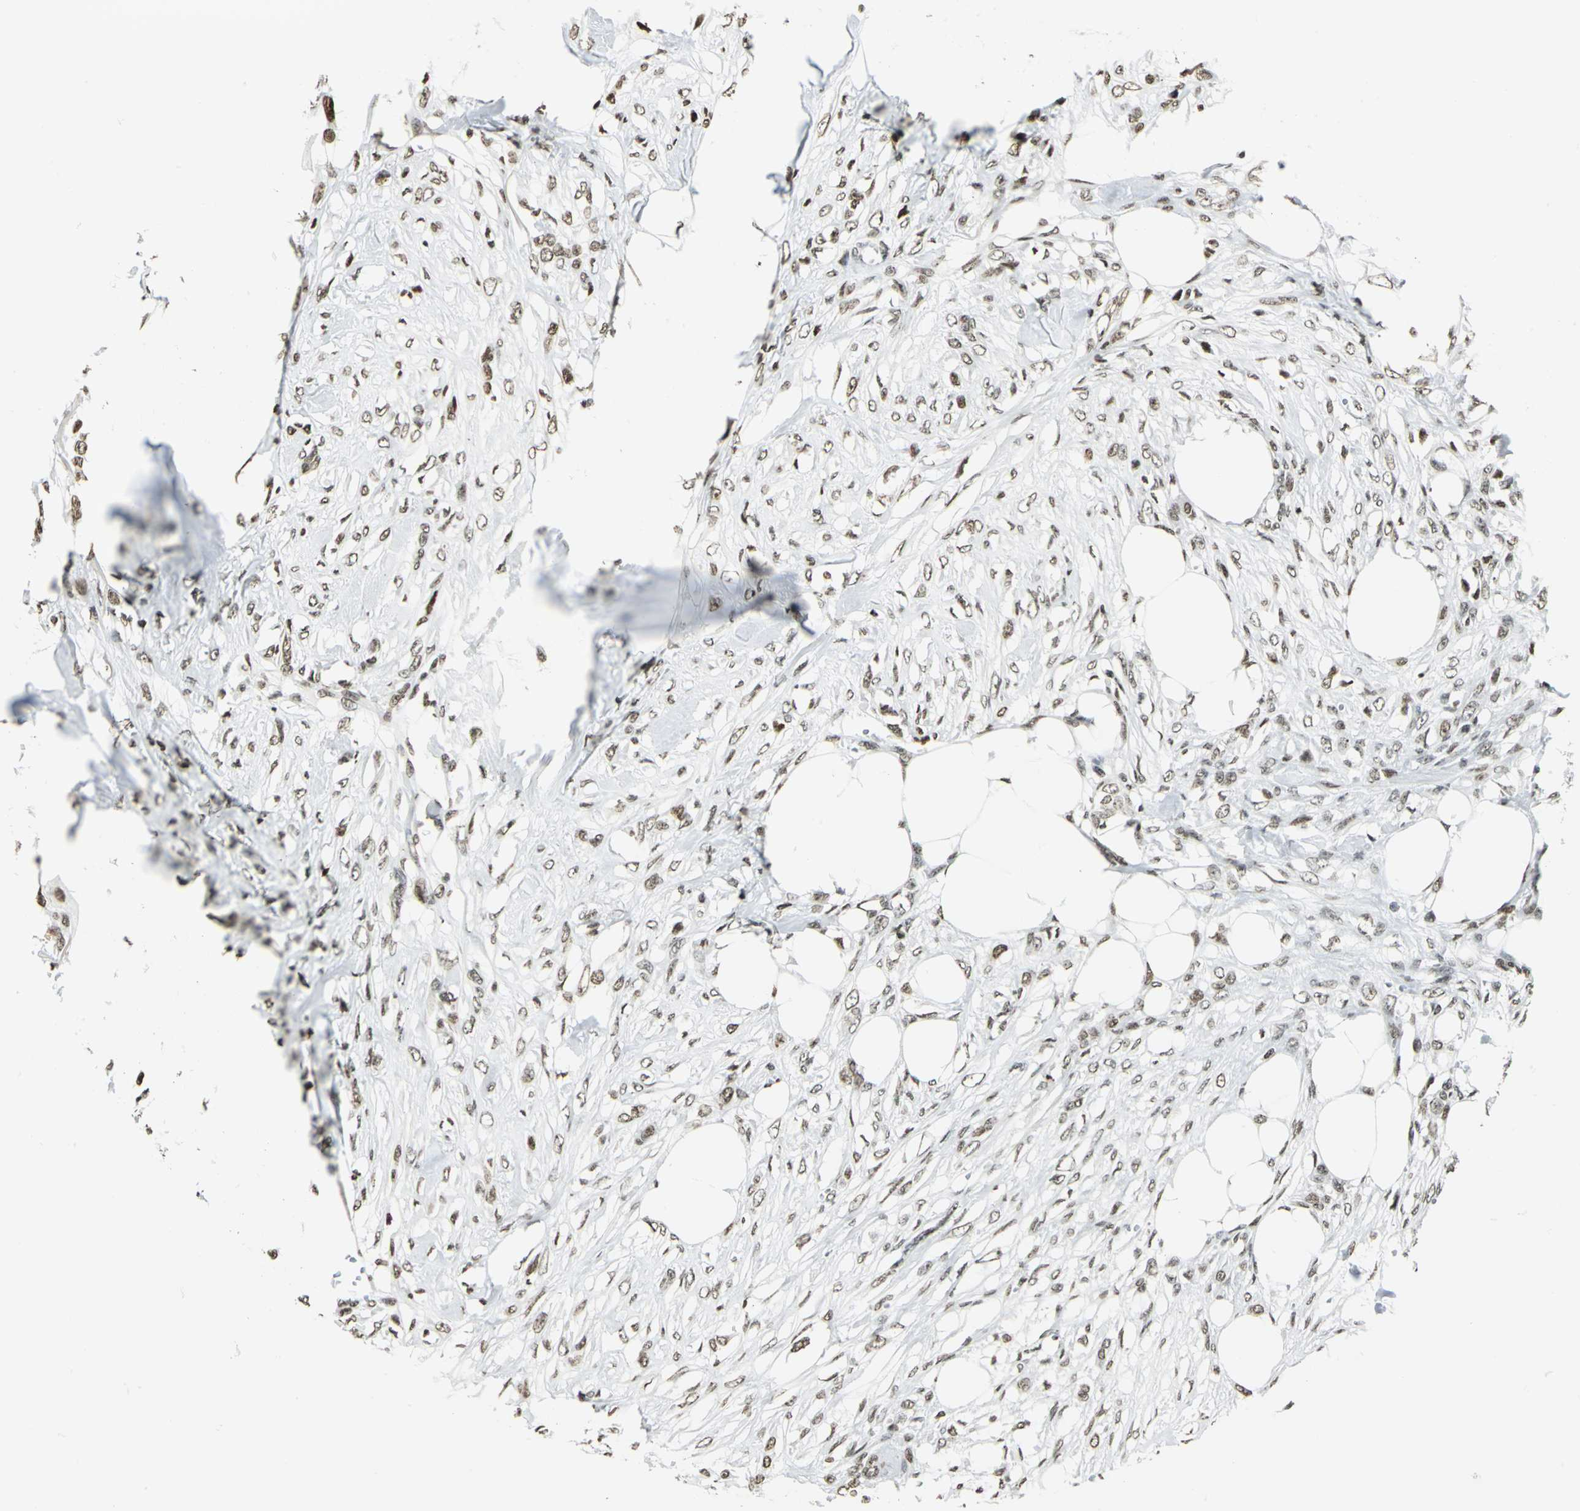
{"staining": {"intensity": "weak", "quantity": ">75%", "location": "nuclear"}, "tissue": "skin cancer", "cell_type": "Tumor cells", "image_type": "cancer", "snomed": [{"axis": "morphology", "description": "Normal tissue, NOS"}, {"axis": "morphology", "description": "Squamous cell carcinoma, NOS"}, {"axis": "topography", "description": "Skin"}], "caption": "A photomicrograph of human squamous cell carcinoma (skin) stained for a protein exhibits weak nuclear brown staining in tumor cells.", "gene": "MCM4", "patient": {"sex": "female", "age": 59}}